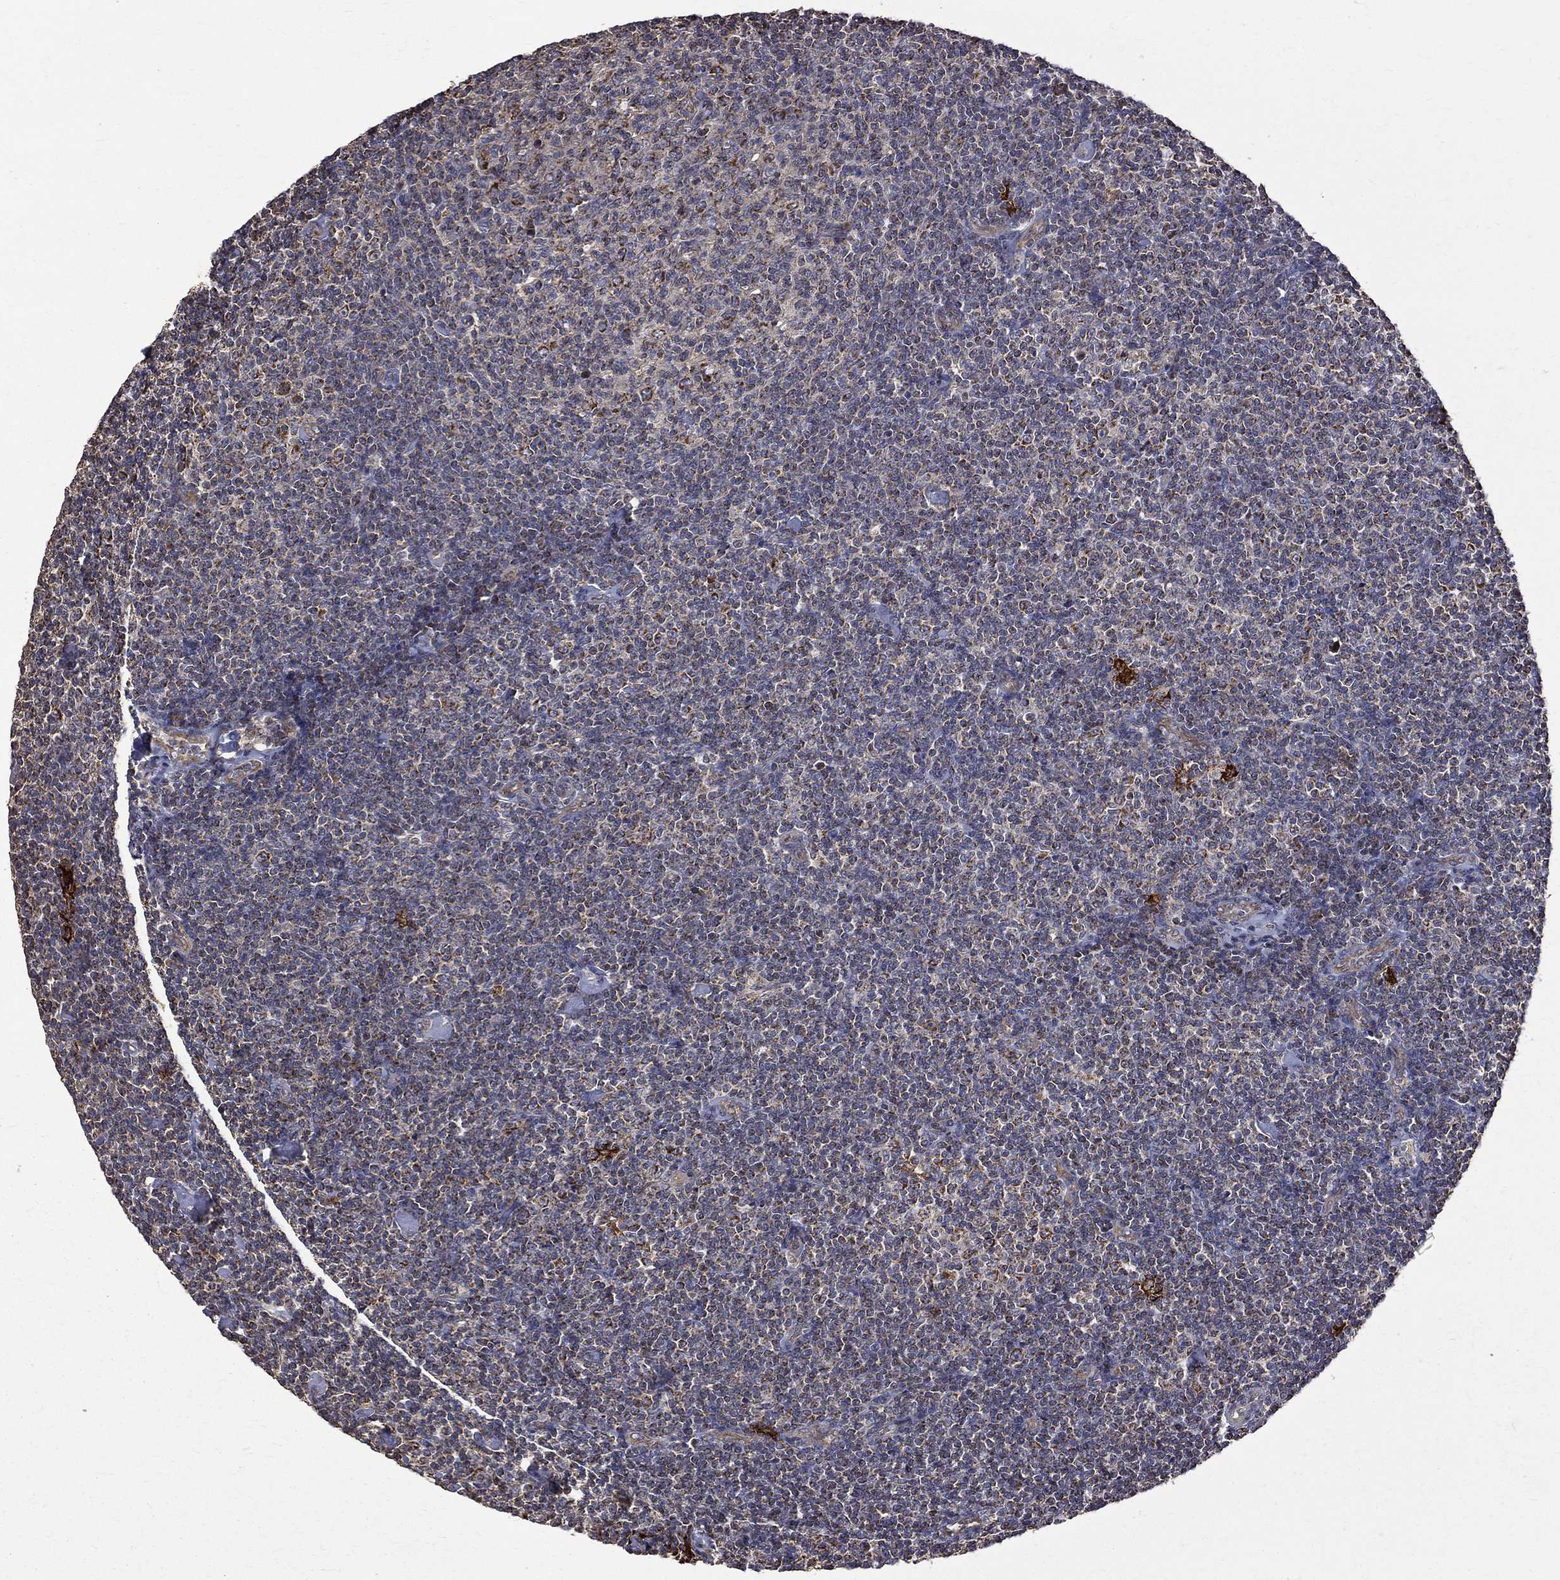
{"staining": {"intensity": "negative", "quantity": "none", "location": "none"}, "tissue": "lymphoma", "cell_type": "Tumor cells", "image_type": "cancer", "snomed": [{"axis": "morphology", "description": "Malignant lymphoma, non-Hodgkin's type, Low grade"}, {"axis": "topography", "description": "Lymph node"}], "caption": "An IHC histopathology image of lymphoma is shown. There is no staining in tumor cells of lymphoma.", "gene": "RPGR", "patient": {"sex": "male", "age": 81}}